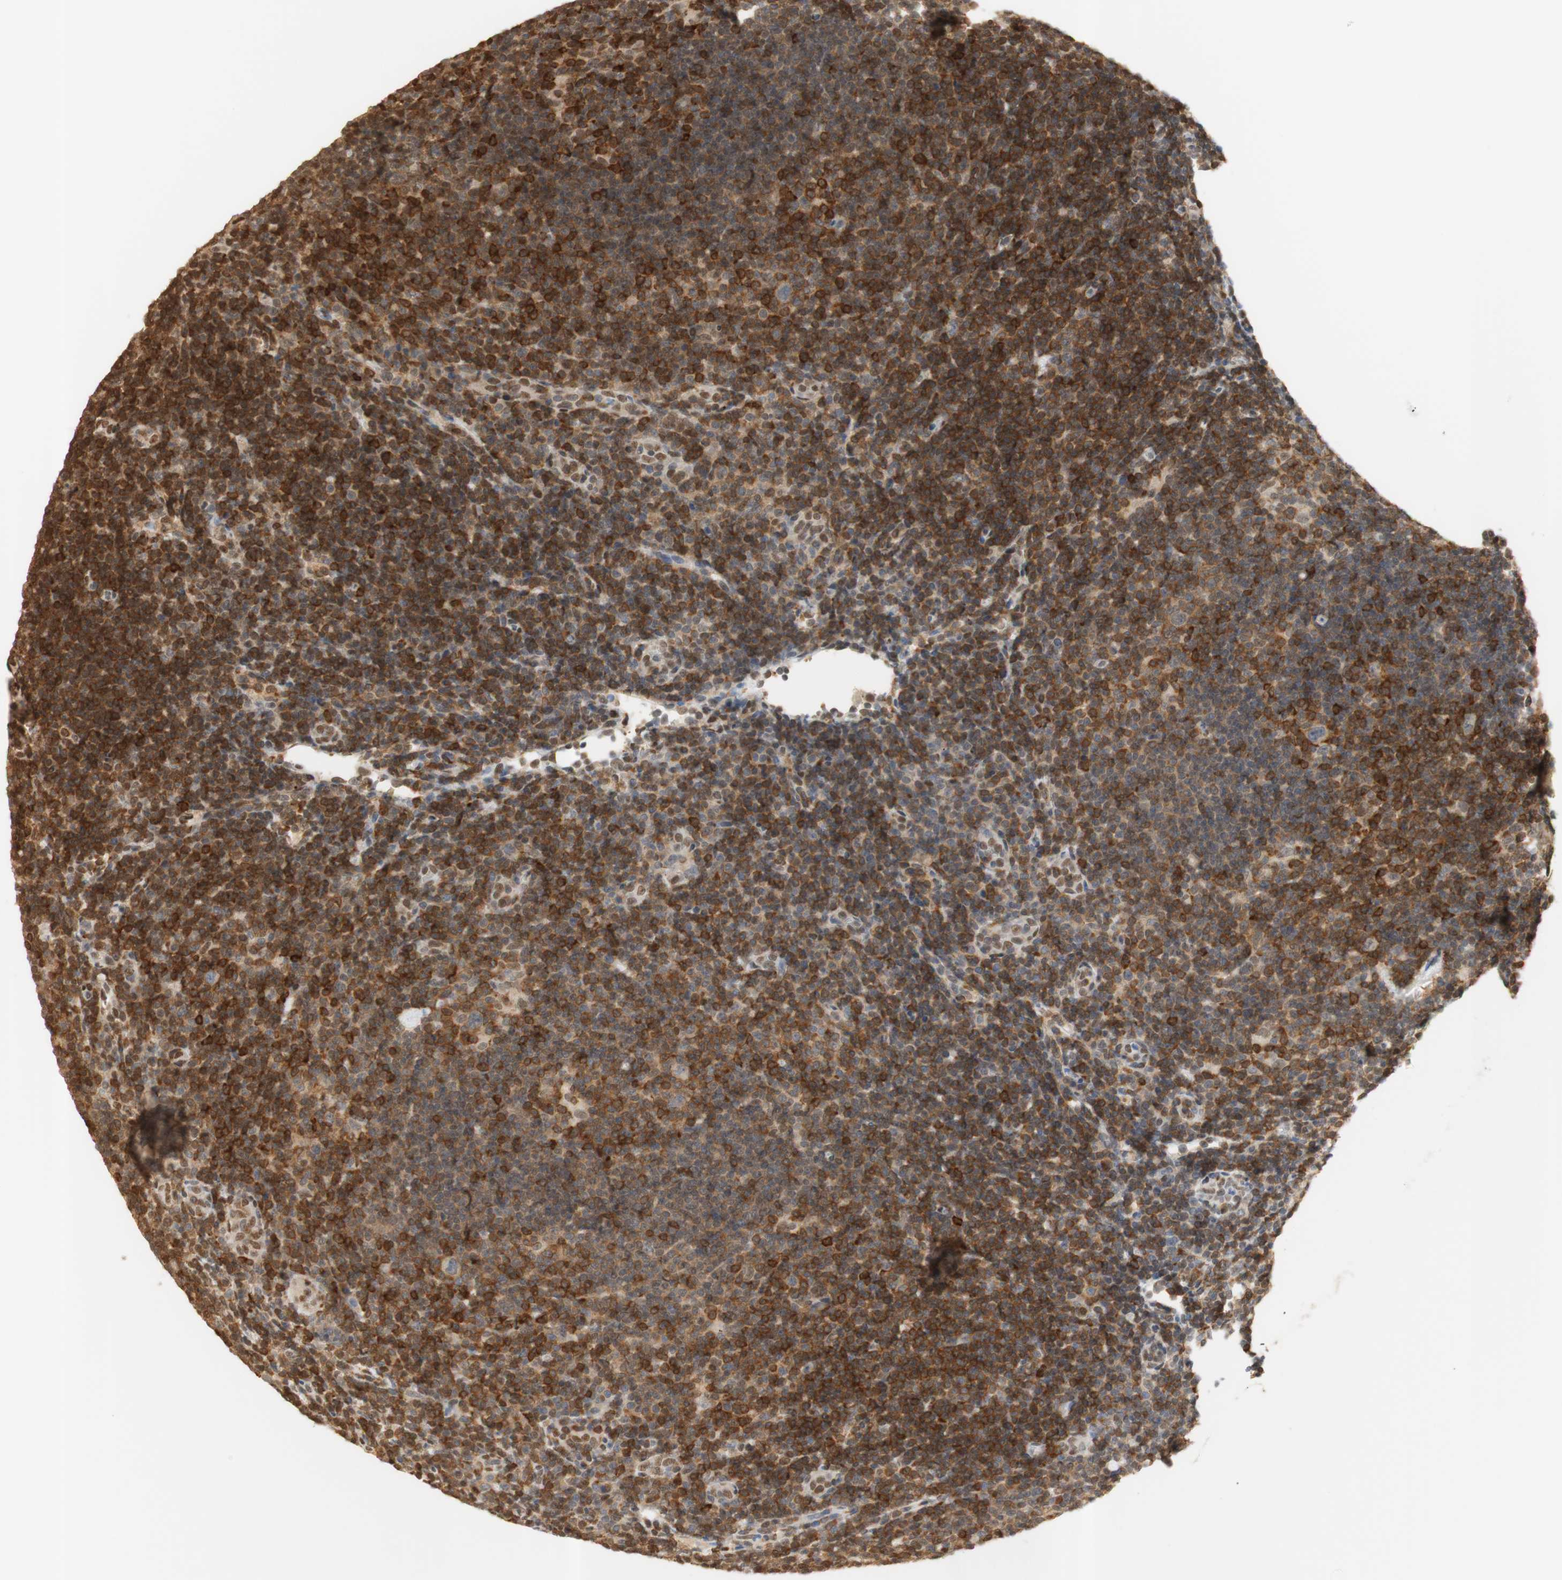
{"staining": {"intensity": "weak", "quantity": "<25%", "location": "cytoplasmic/membranous"}, "tissue": "lymphoma", "cell_type": "Tumor cells", "image_type": "cancer", "snomed": [{"axis": "morphology", "description": "Hodgkin's disease, NOS"}, {"axis": "topography", "description": "Lymph node"}], "caption": "A histopathology image of Hodgkin's disease stained for a protein demonstrates no brown staining in tumor cells.", "gene": "NAP1L4", "patient": {"sex": "female", "age": 57}}